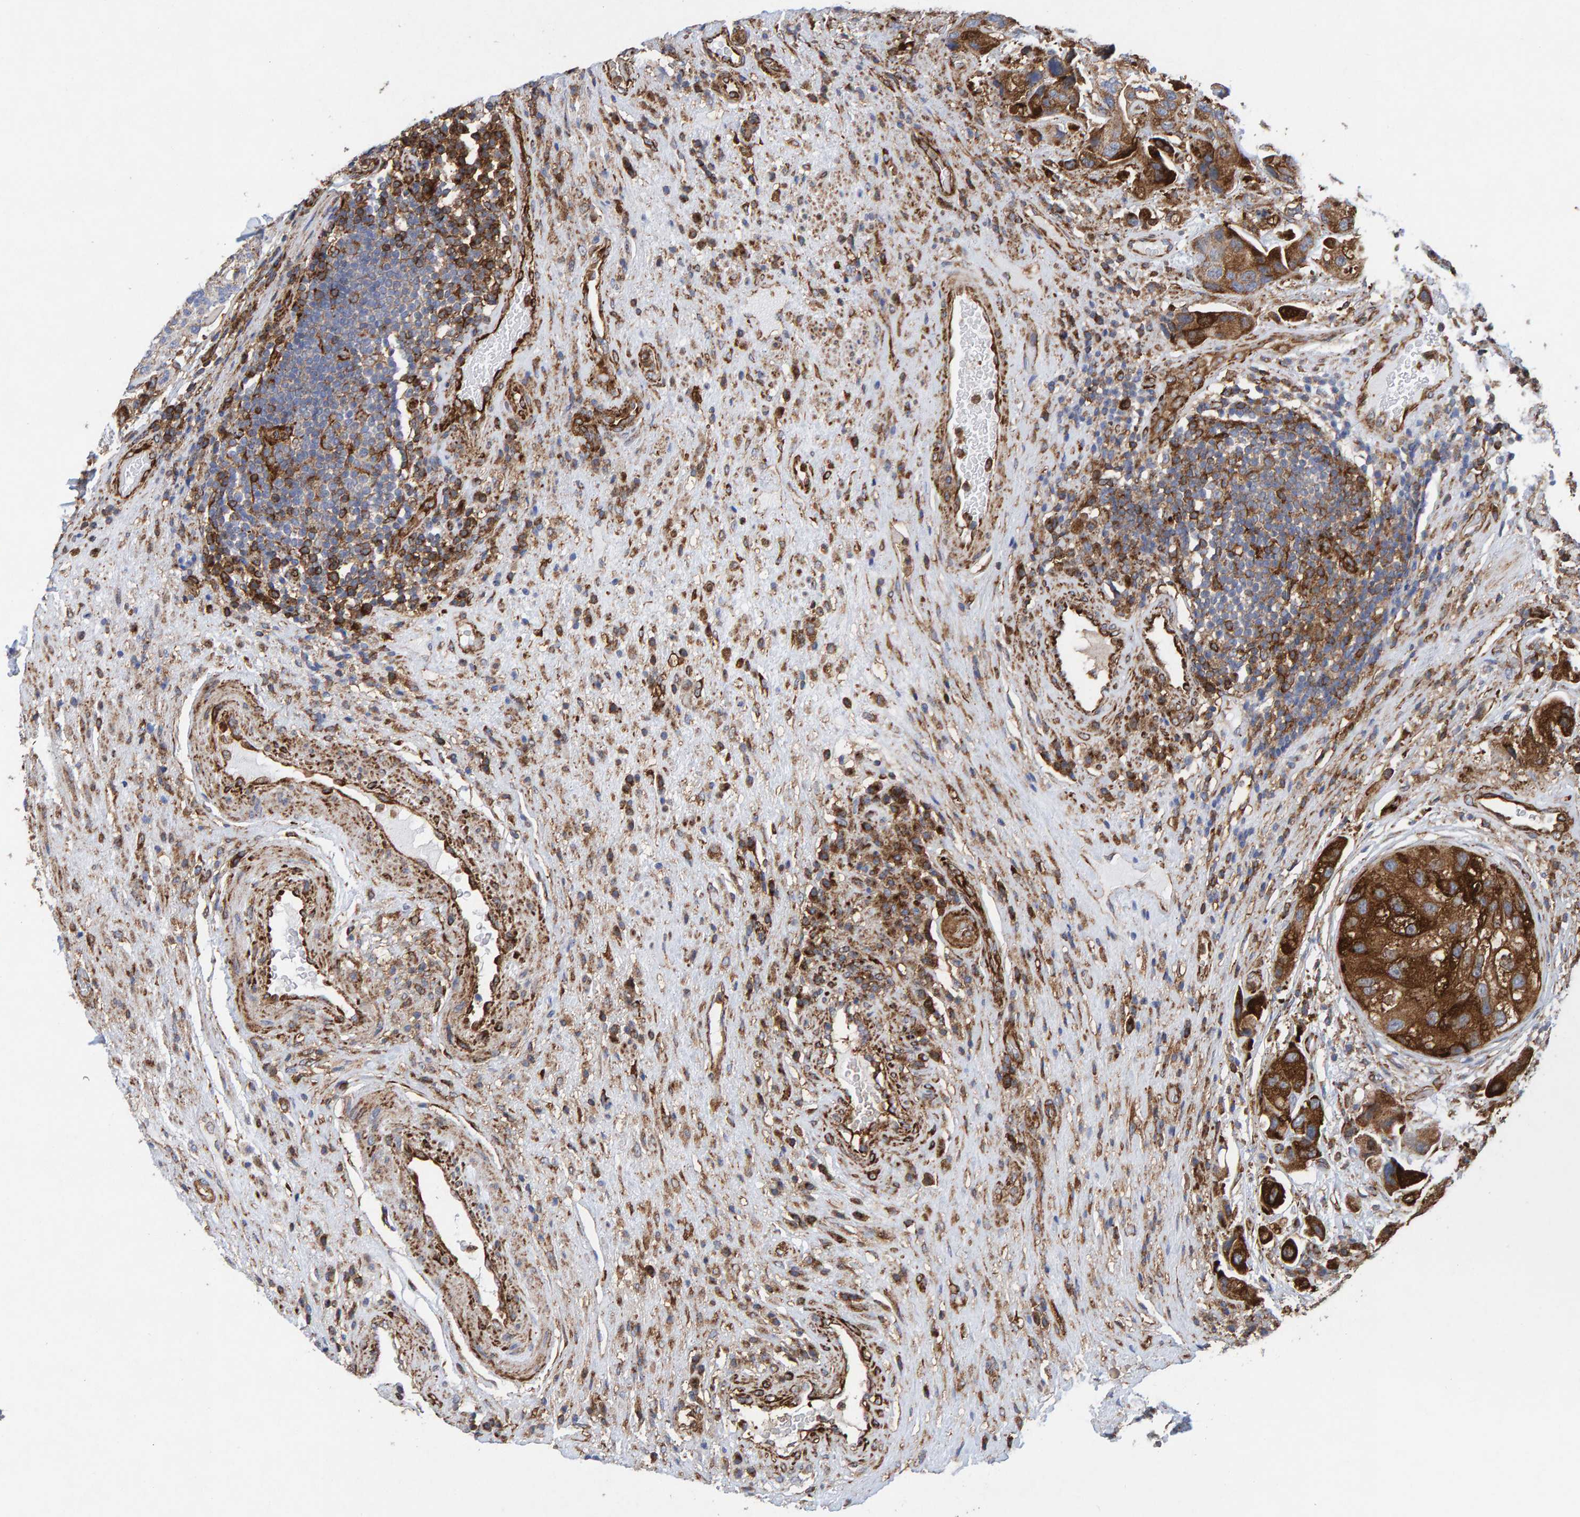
{"staining": {"intensity": "strong", "quantity": ">75%", "location": "cytoplasmic/membranous"}, "tissue": "urothelial cancer", "cell_type": "Tumor cells", "image_type": "cancer", "snomed": [{"axis": "morphology", "description": "Urothelial carcinoma, High grade"}, {"axis": "topography", "description": "Urinary bladder"}], "caption": "Immunohistochemistry (IHC) micrograph of urothelial cancer stained for a protein (brown), which displays high levels of strong cytoplasmic/membranous staining in about >75% of tumor cells.", "gene": "MVP", "patient": {"sex": "female", "age": 64}}